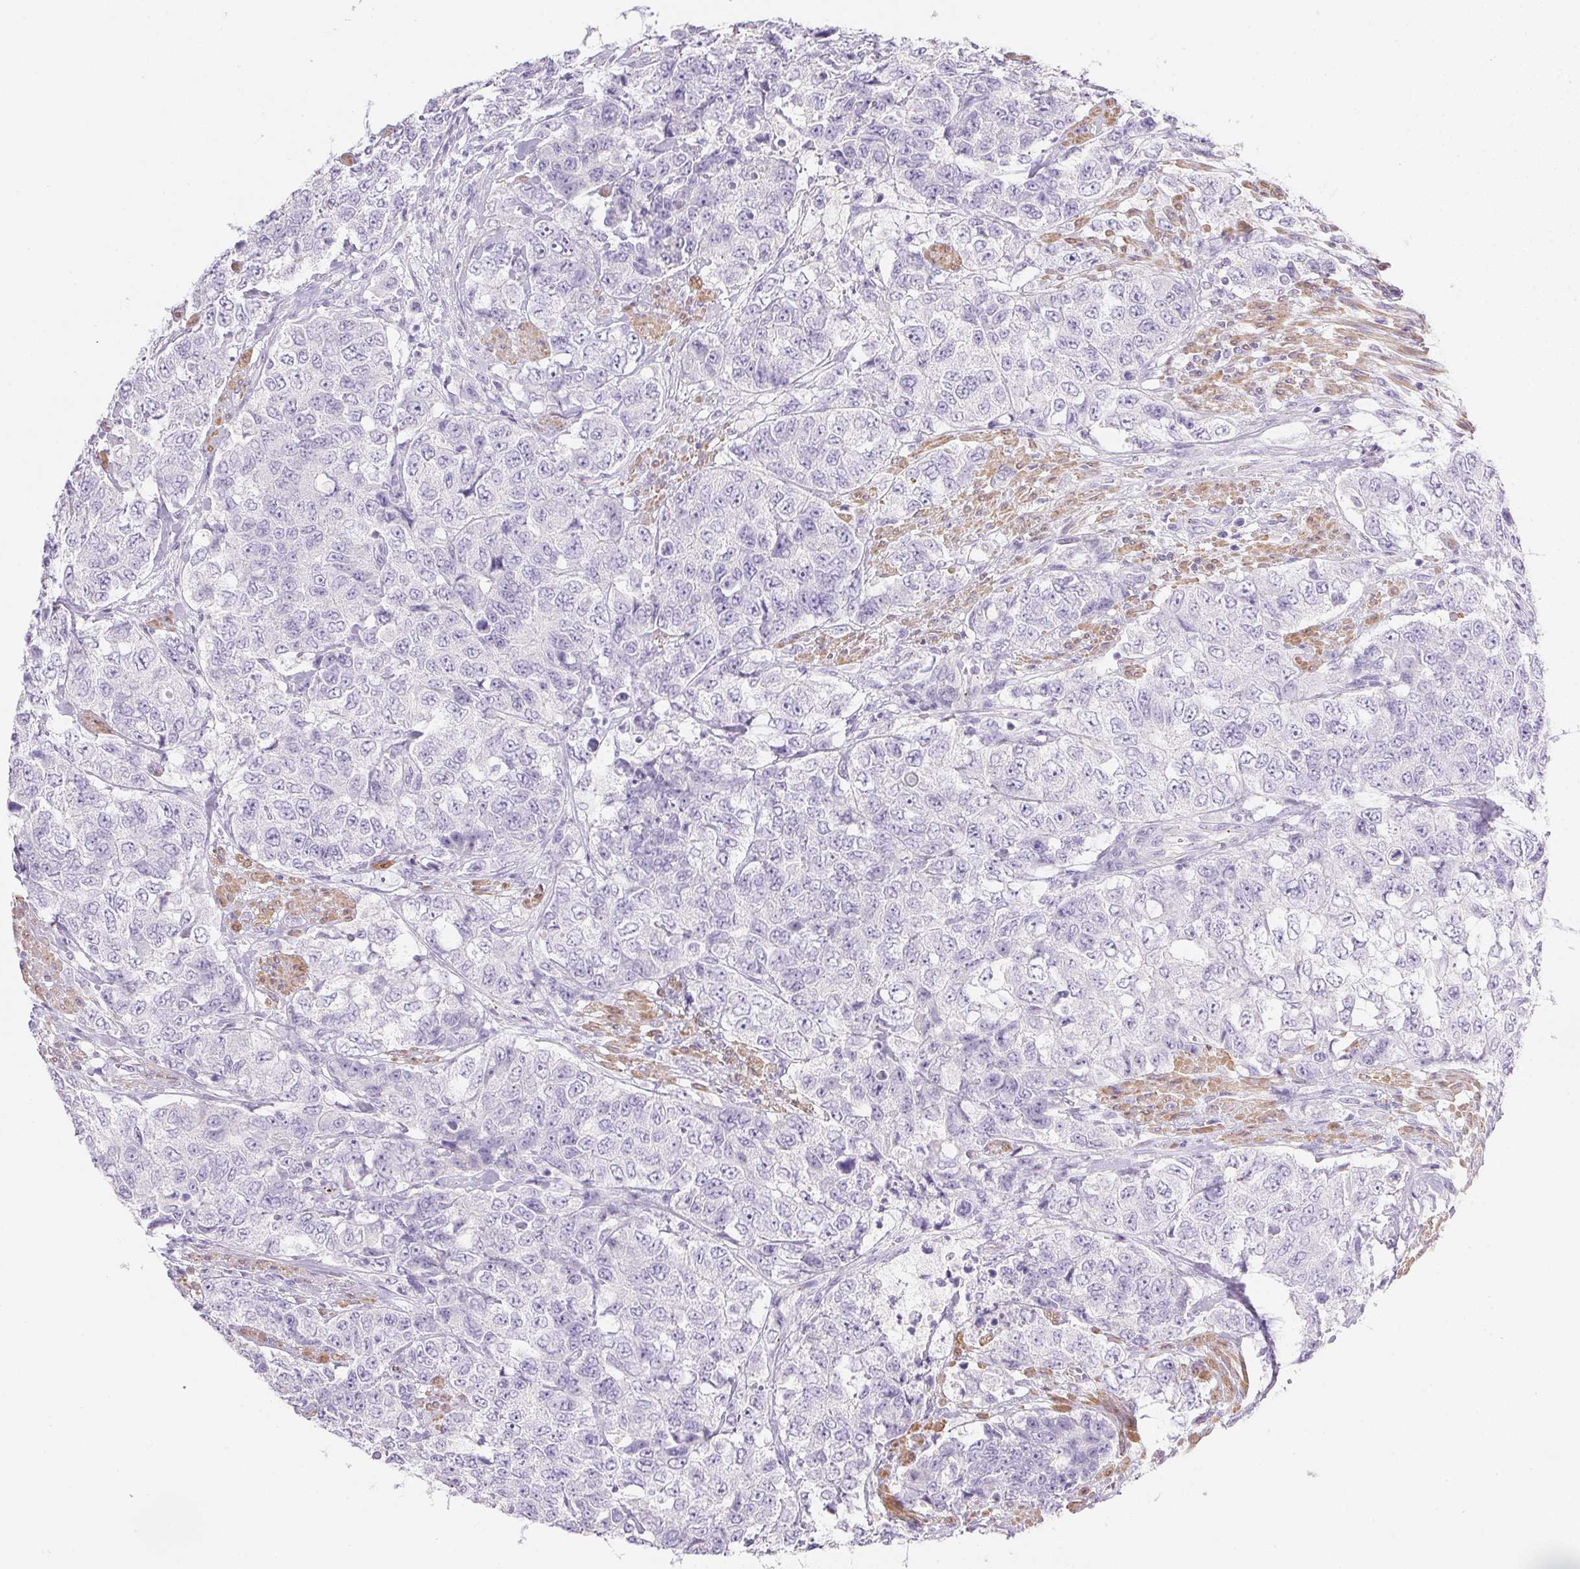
{"staining": {"intensity": "negative", "quantity": "none", "location": "none"}, "tissue": "urothelial cancer", "cell_type": "Tumor cells", "image_type": "cancer", "snomed": [{"axis": "morphology", "description": "Urothelial carcinoma, High grade"}, {"axis": "topography", "description": "Urinary bladder"}], "caption": "This image is of high-grade urothelial carcinoma stained with immunohistochemistry (IHC) to label a protein in brown with the nuclei are counter-stained blue. There is no positivity in tumor cells. Brightfield microscopy of immunohistochemistry (IHC) stained with DAB (brown) and hematoxylin (blue), captured at high magnification.", "gene": "KCNE2", "patient": {"sex": "female", "age": 78}}